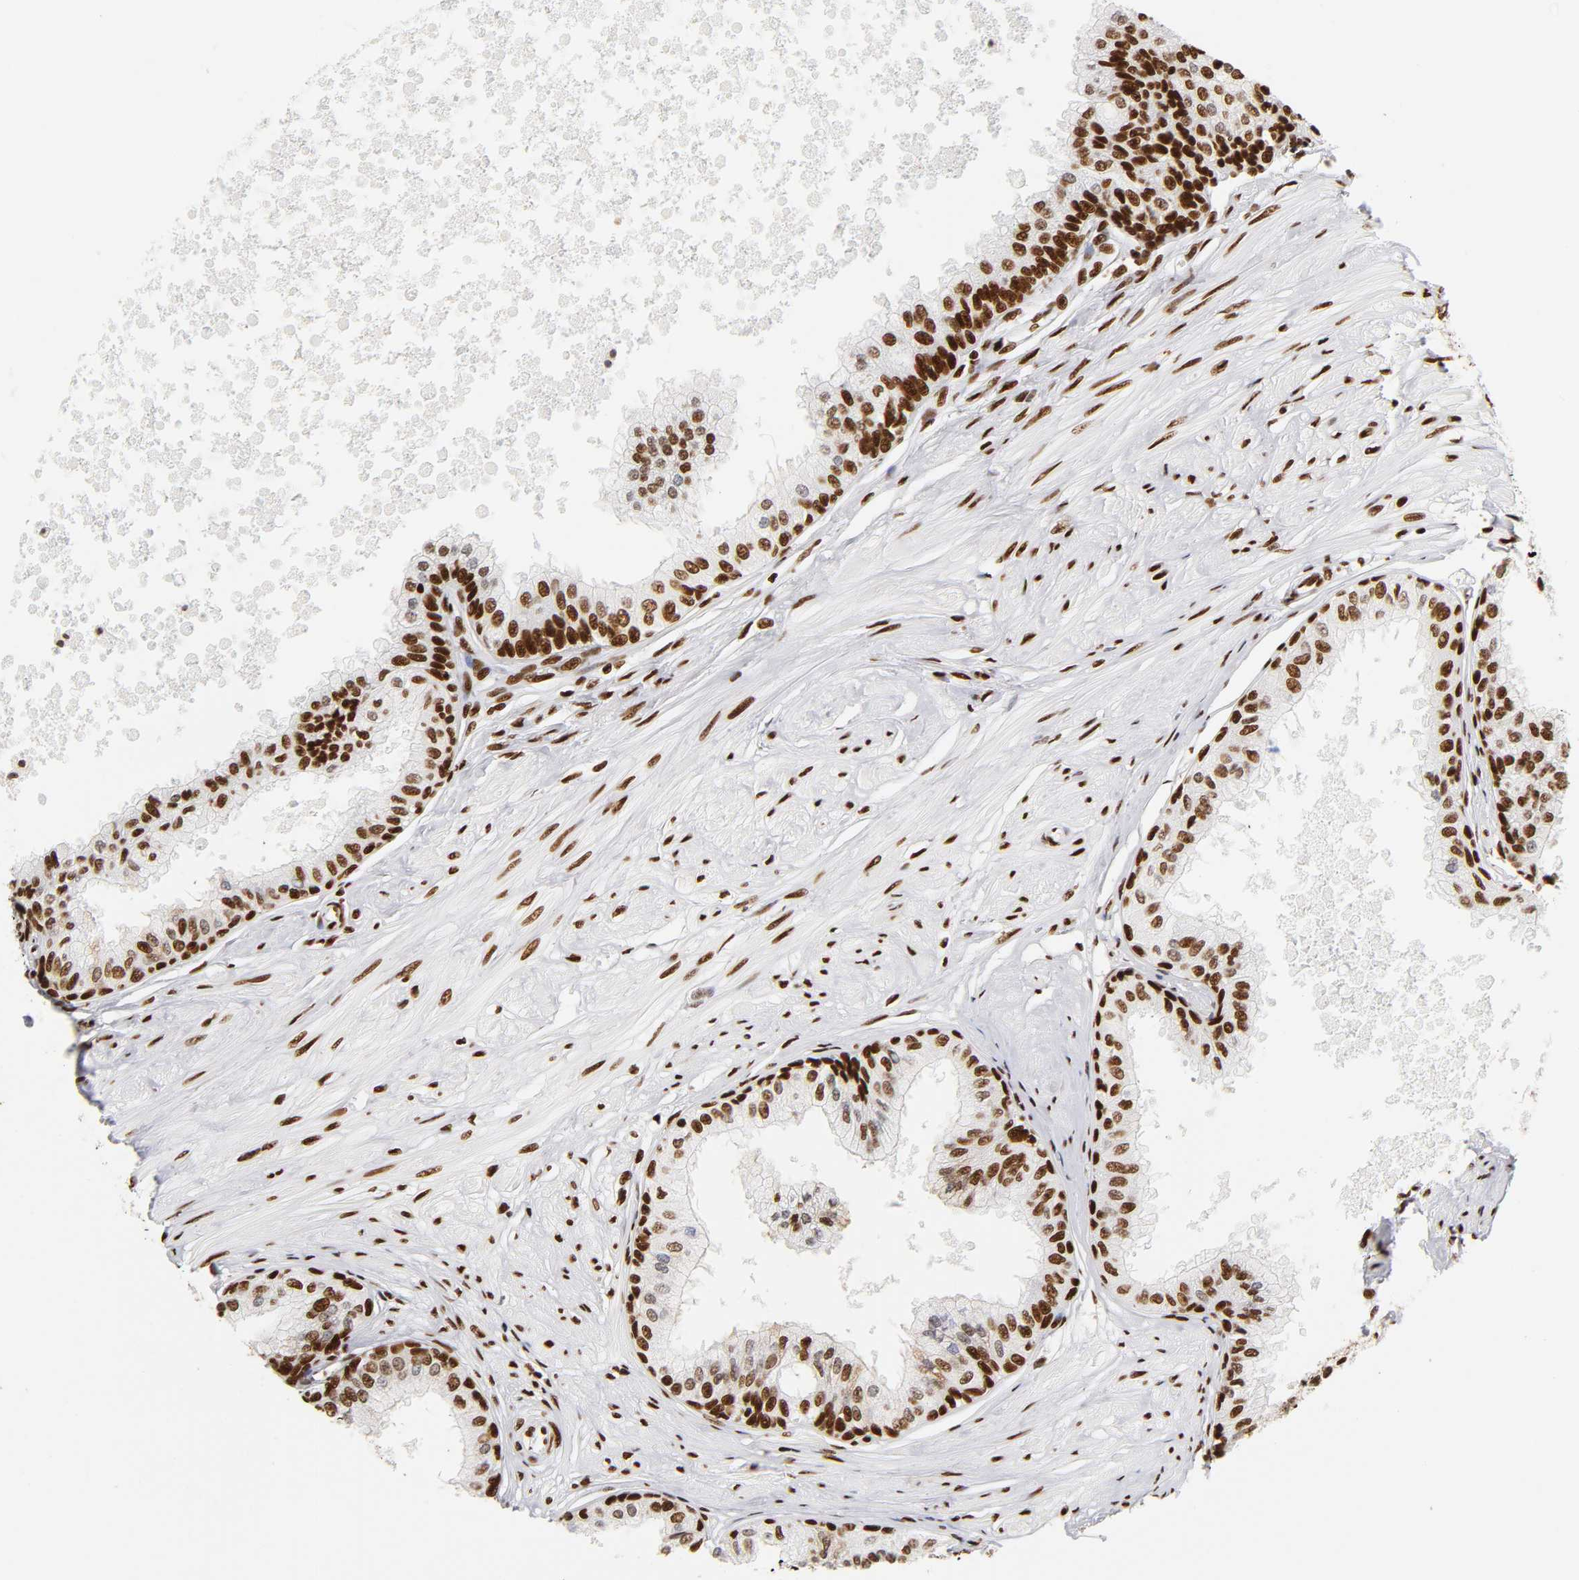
{"staining": {"intensity": "strong", "quantity": ">75%", "location": "nuclear"}, "tissue": "prostate", "cell_type": "Glandular cells", "image_type": "normal", "snomed": [{"axis": "morphology", "description": "Normal tissue, NOS"}, {"axis": "topography", "description": "Prostate"}, {"axis": "topography", "description": "Seminal veicle"}], "caption": "Glandular cells exhibit high levels of strong nuclear staining in approximately >75% of cells in unremarkable human prostate. (Stains: DAB (3,3'-diaminobenzidine) in brown, nuclei in blue, Microscopy: brightfield microscopy at high magnification).", "gene": "XRCC6", "patient": {"sex": "male", "age": 60}}